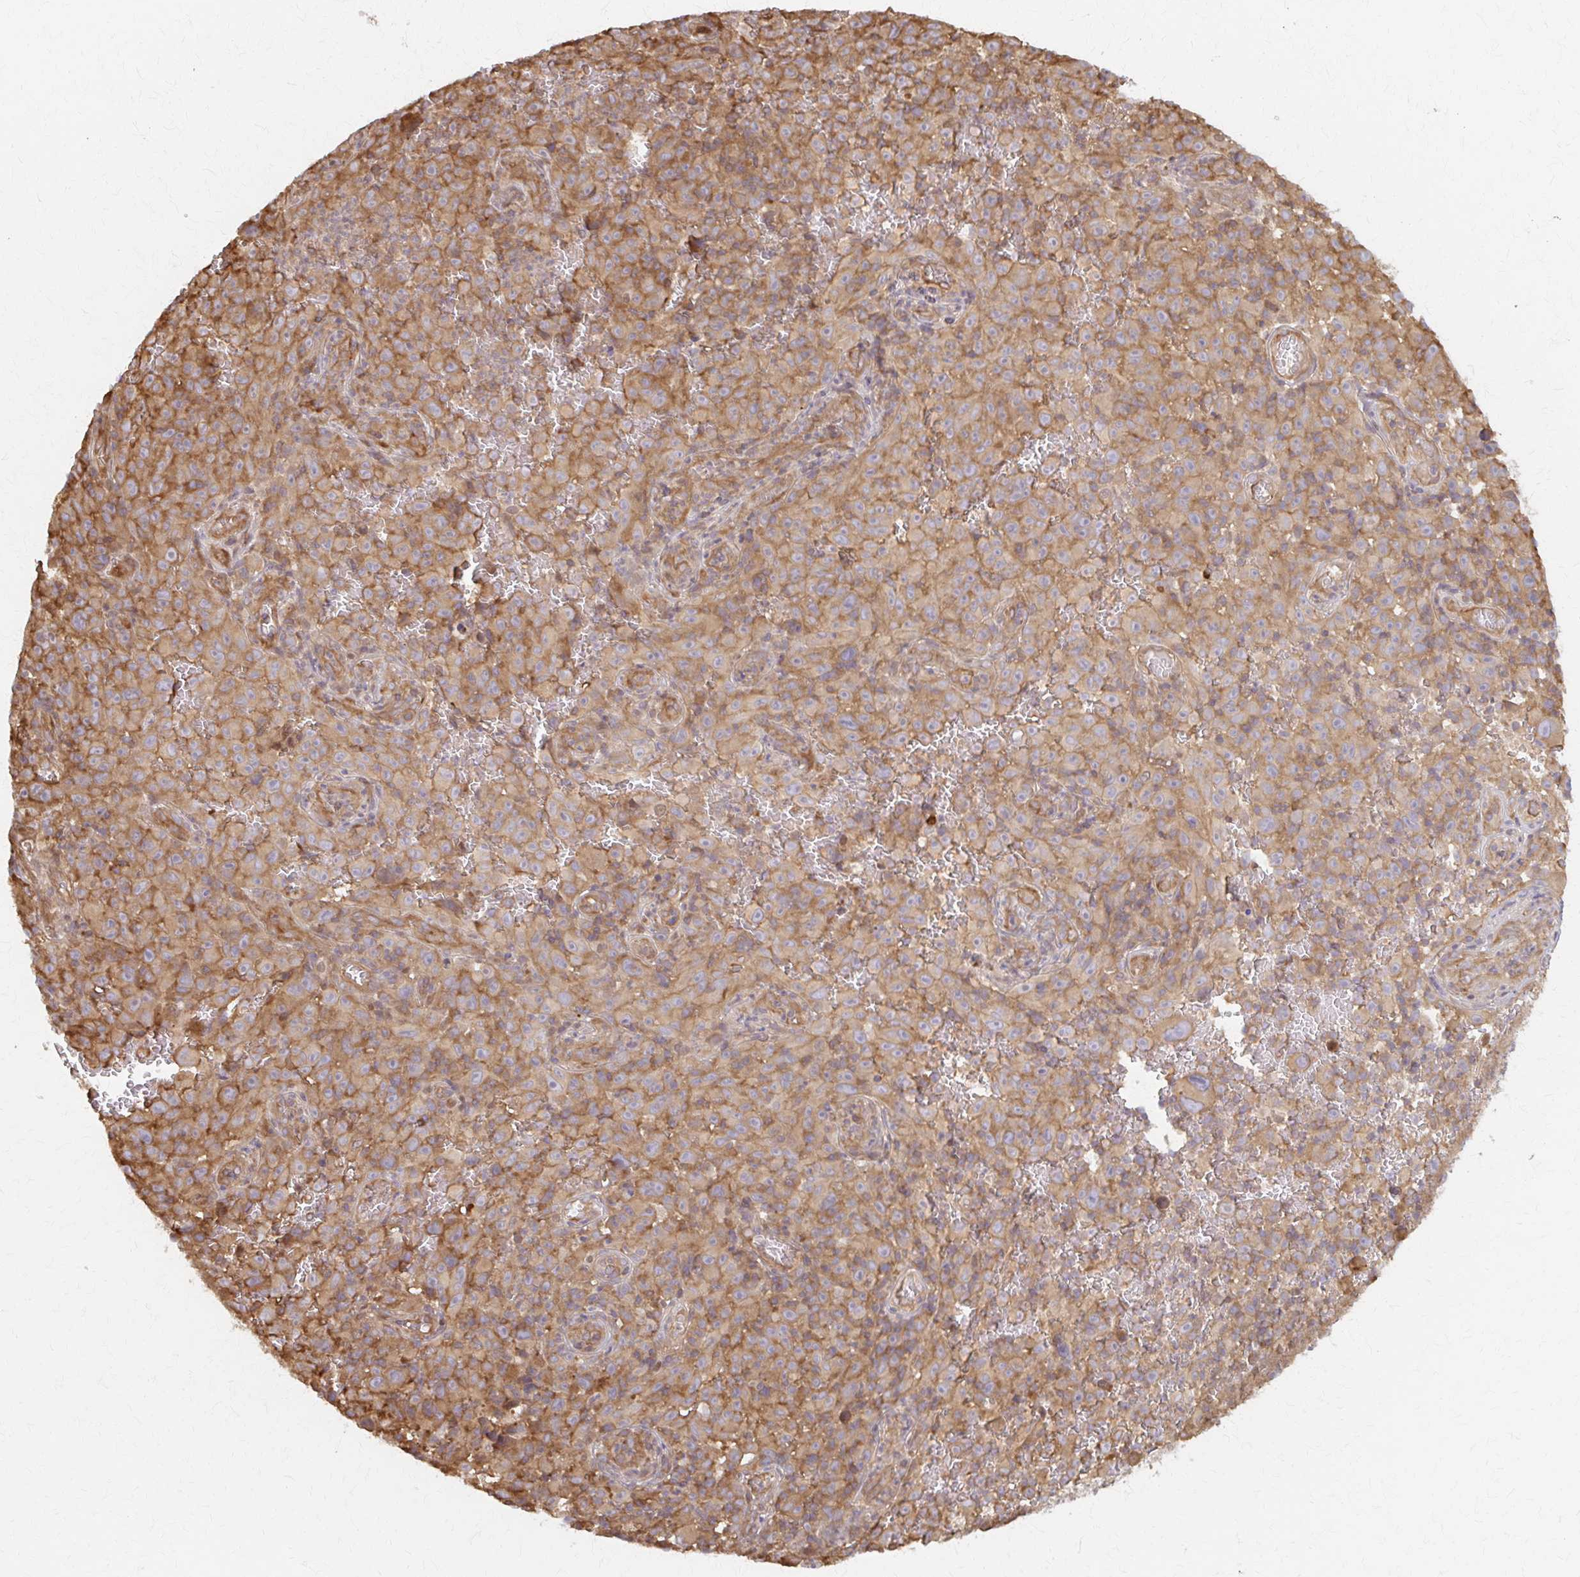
{"staining": {"intensity": "moderate", "quantity": ">75%", "location": "cytoplasmic/membranous"}, "tissue": "melanoma", "cell_type": "Tumor cells", "image_type": "cancer", "snomed": [{"axis": "morphology", "description": "Malignant melanoma, NOS"}, {"axis": "topography", "description": "Skin"}], "caption": "Melanoma stained for a protein (brown) displays moderate cytoplasmic/membranous positive staining in approximately >75% of tumor cells.", "gene": "ARHGAP35", "patient": {"sex": "female", "age": 82}}